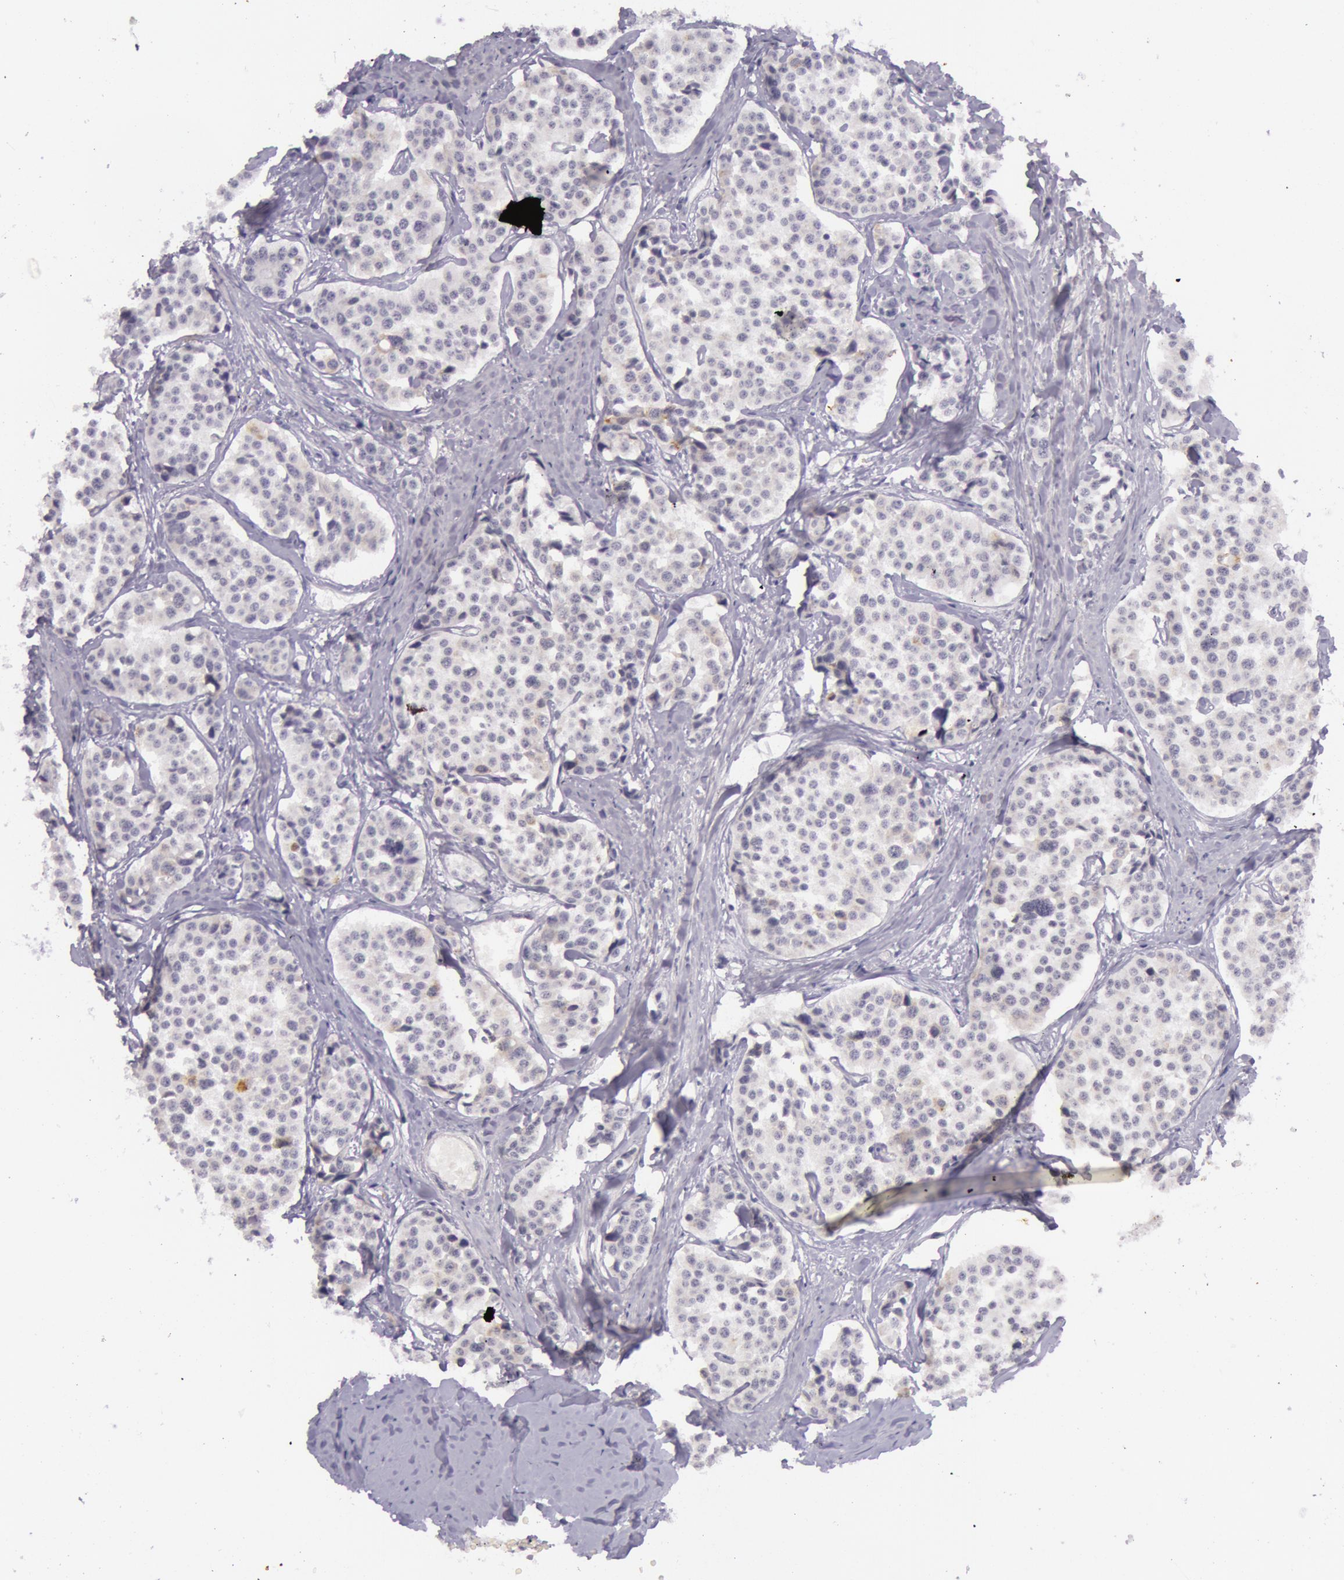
{"staining": {"intensity": "negative", "quantity": "none", "location": "none"}, "tissue": "carcinoid", "cell_type": "Tumor cells", "image_type": "cancer", "snomed": [{"axis": "morphology", "description": "Carcinoid, malignant, NOS"}, {"axis": "topography", "description": "Small intestine"}], "caption": "DAB (3,3'-diaminobenzidine) immunohistochemical staining of human malignant carcinoid exhibits no significant positivity in tumor cells.", "gene": "RBMY1F", "patient": {"sex": "male", "age": 60}}